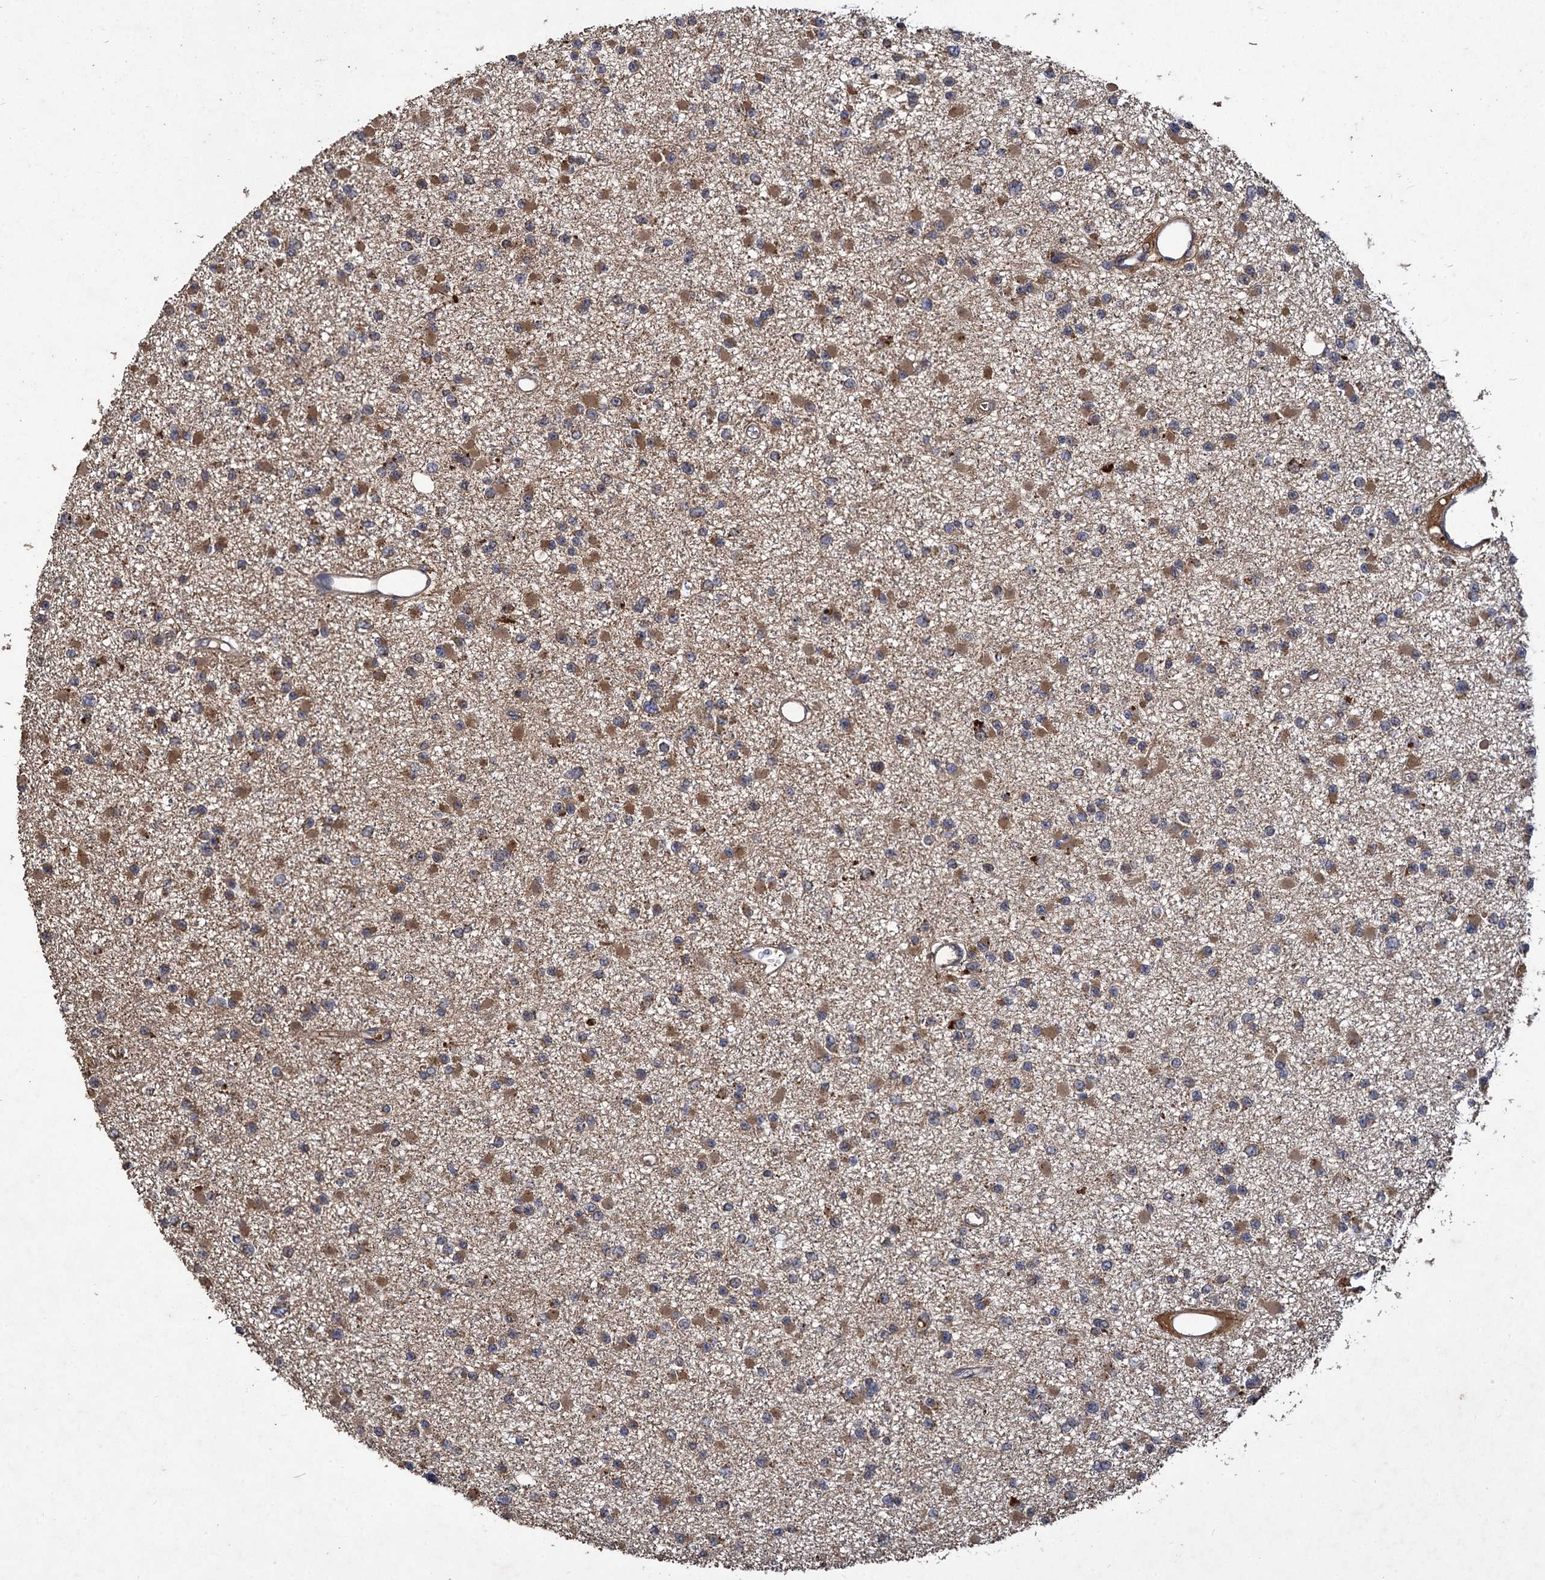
{"staining": {"intensity": "moderate", "quantity": "<25%", "location": "cytoplasmic/membranous"}, "tissue": "glioma", "cell_type": "Tumor cells", "image_type": "cancer", "snomed": [{"axis": "morphology", "description": "Glioma, malignant, Low grade"}, {"axis": "topography", "description": "Brain"}], "caption": "Tumor cells show low levels of moderate cytoplasmic/membranous expression in about <25% of cells in low-grade glioma (malignant).", "gene": "GCLC", "patient": {"sex": "female", "age": 22}}